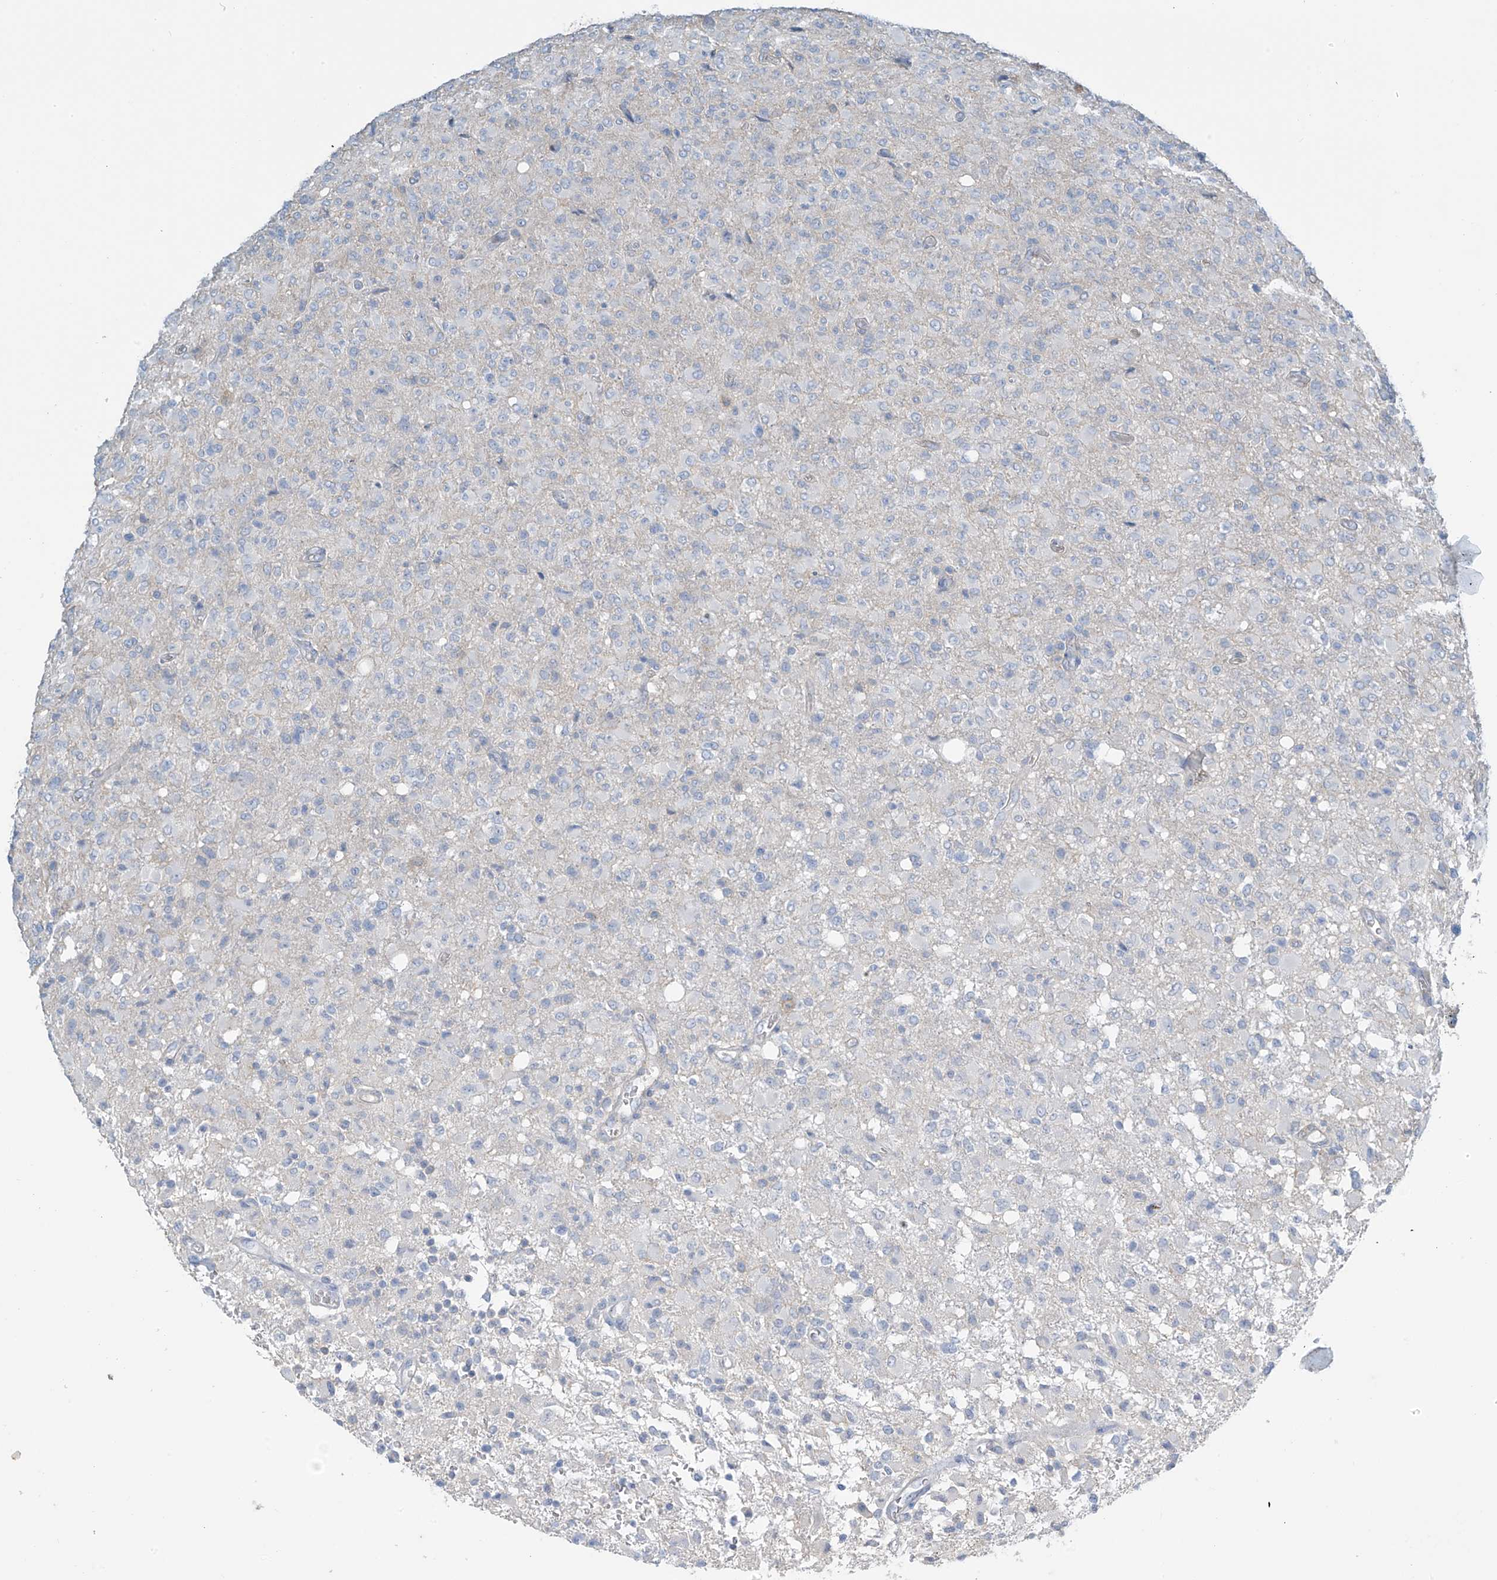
{"staining": {"intensity": "negative", "quantity": "none", "location": "none"}, "tissue": "glioma", "cell_type": "Tumor cells", "image_type": "cancer", "snomed": [{"axis": "morphology", "description": "Glioma, malignant, High grade"}, {"axis": "topography", "description": "Brain"}], "caption": "Tumor cells show no significant protein expression in high-grade glioma (malignant). (DAB (3,3'-diaminobenzidine) immunohistochemistry, high magnification).", "gene": "ZNF846", "patient": {"sex": "female", "age": 57}}